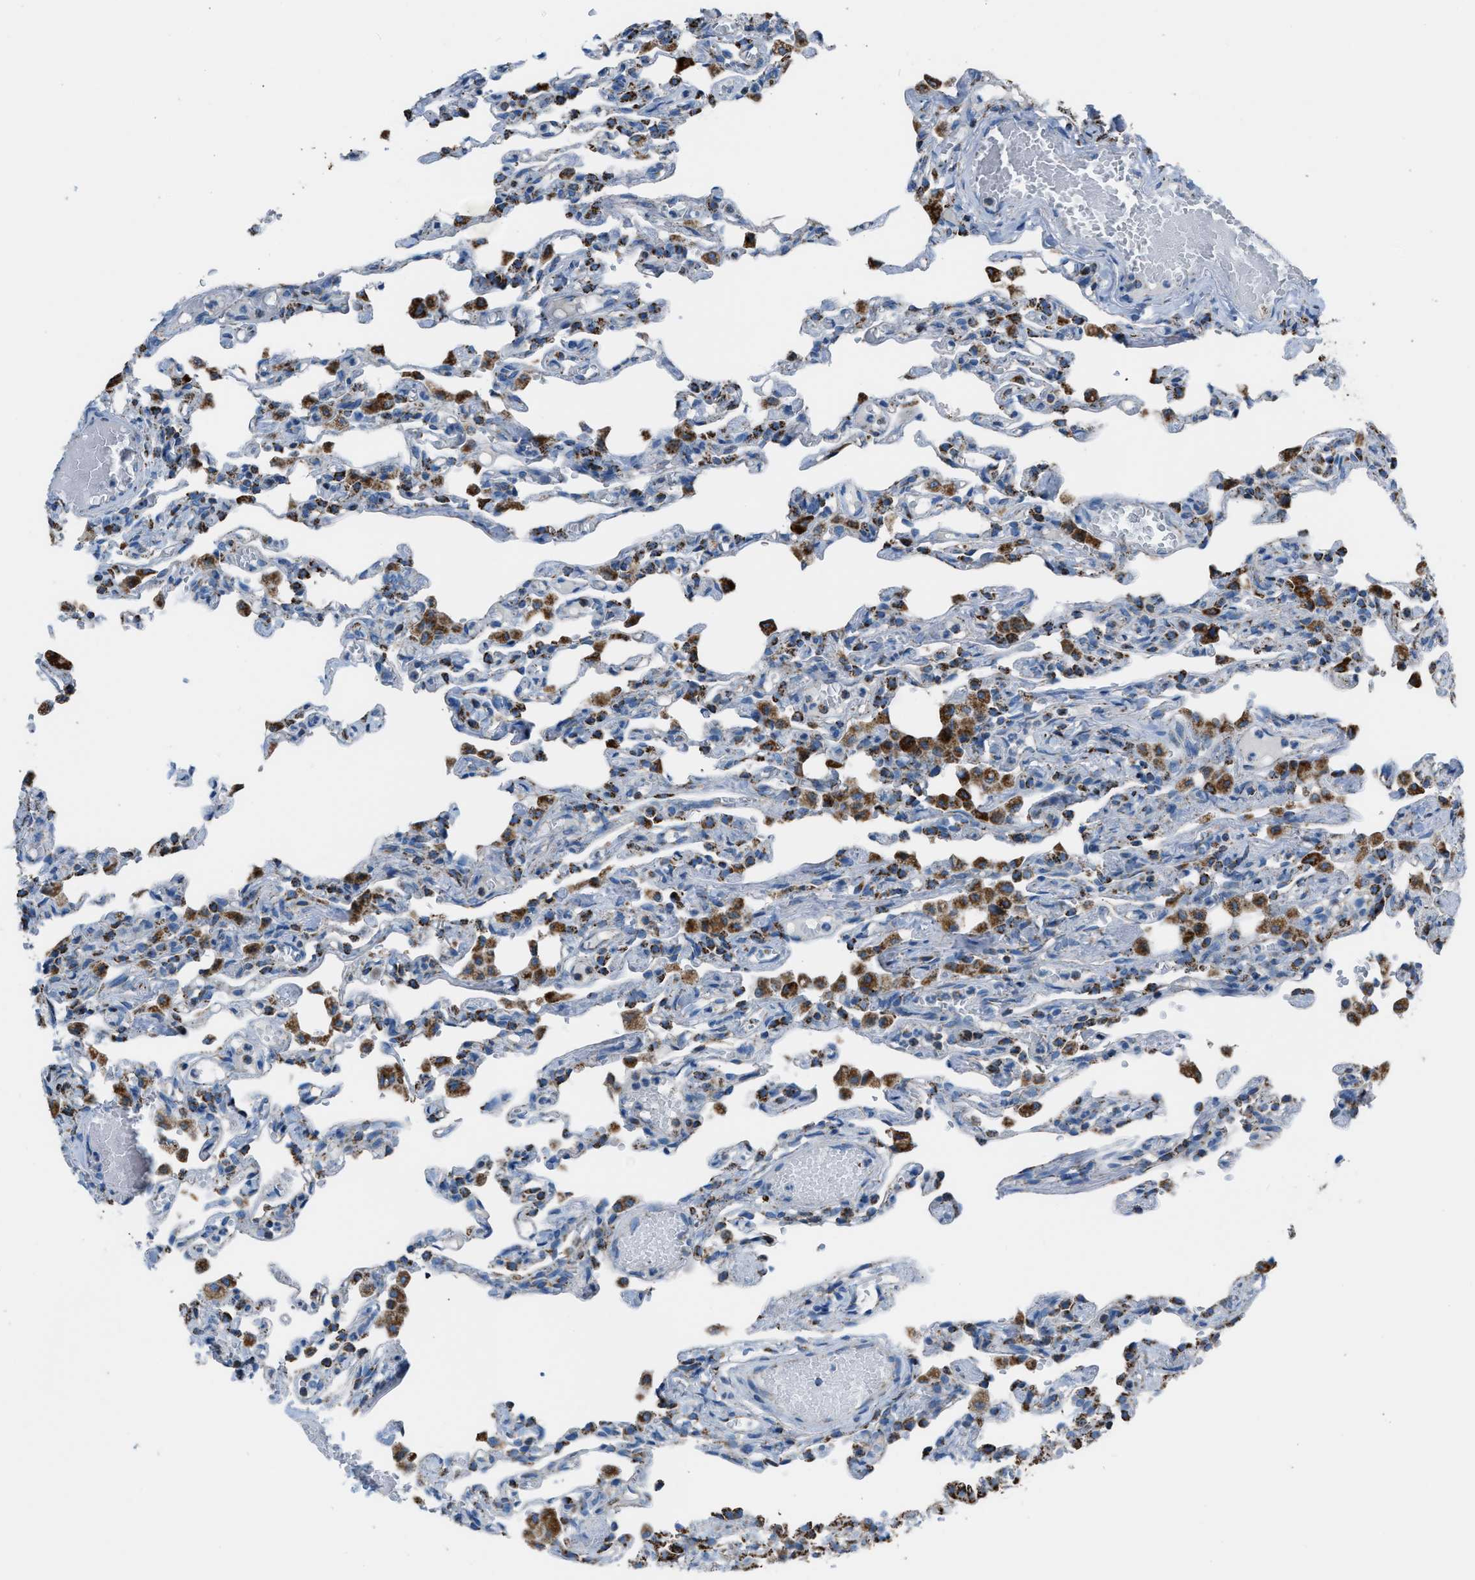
{"staining": {"intensity": "strong", "quantity": "<25%", "location": "cytoplasmic/membranous"}, "tissue": "lung", "cell_type": "Alveolar cells", "image_type": "normal", "snomed": [{"axis": "morphology", "description": "Normal tissue, NOS"}, {"axis": "topography", "description": "Lung"}], "caption": "A high-resolution histopathology image shows immunohistochemistry staining of unremarkable lung, which shows strong cytoplasmic/membranous expression in about <25% of alveolar cells. (DAB (3,3'-diaminobenzidine) = brown stain, brightfield microscopy at high magnification).", "gene": "MDH2", "patient": {"sex": "male", "age": 21}}